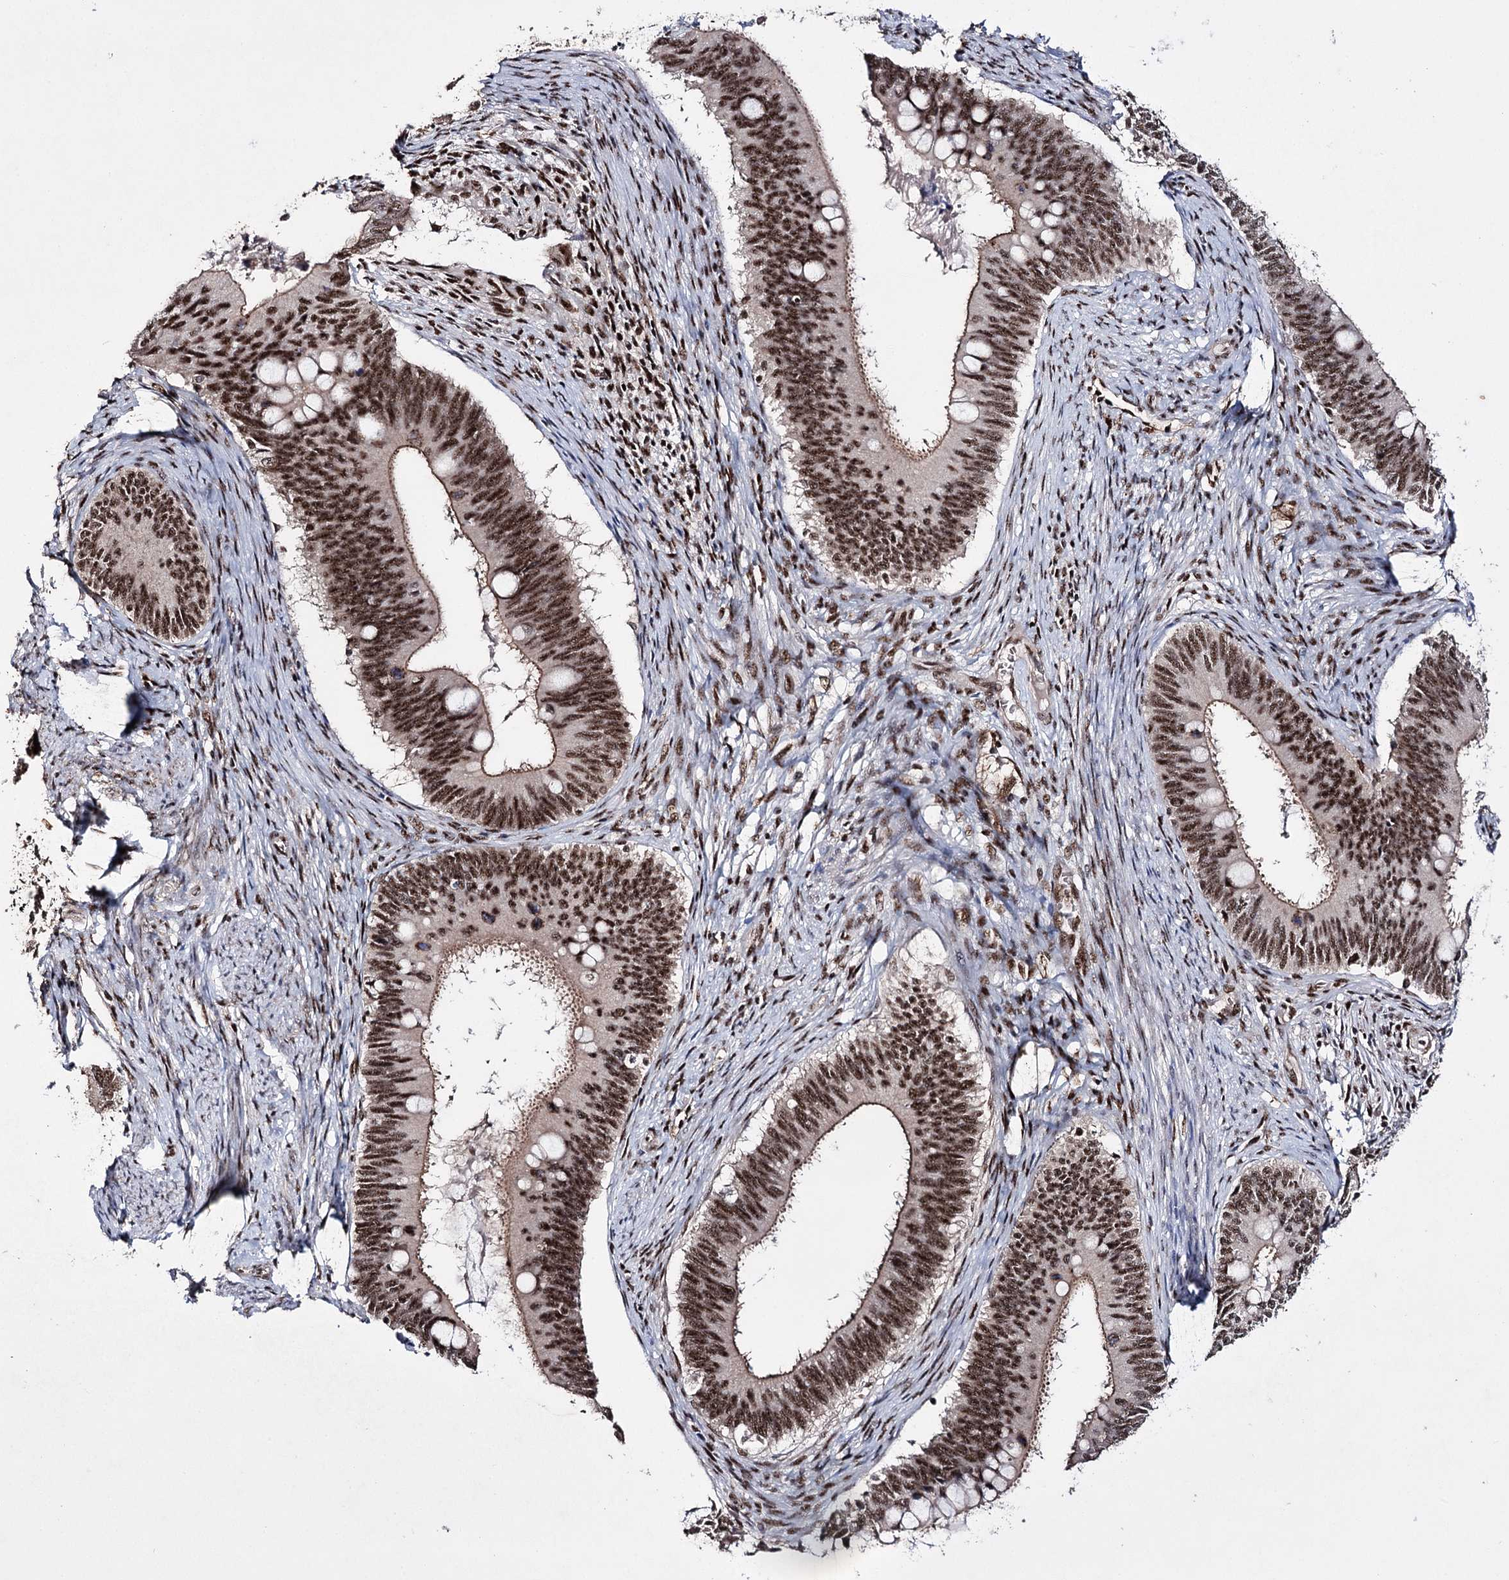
{"staining": {"intensity": "strong", "quantity": ">75%", "location": "nuclear"}, "tissue": "cervical cancer", "cell_type": "Tumor cells", "image_type": "cancer", "snomed": [{"axis": "morphology", "description": "Adenocarcinoma, NOS"}, {"axis": "topography", "description": "Cervix"}], "caption": "Immunohistochemical staining of adenocarcinoma (cervical) exhibits high levels of strong nuclear protein staining in approximately >75% of tumor cells. (Stains: DAB in brown, nuclei in blue, Microscopy: brightfield microscopy at high magnification).", "gene": "PRPF40A", "patient": {"sex": "female", "age": 42}}